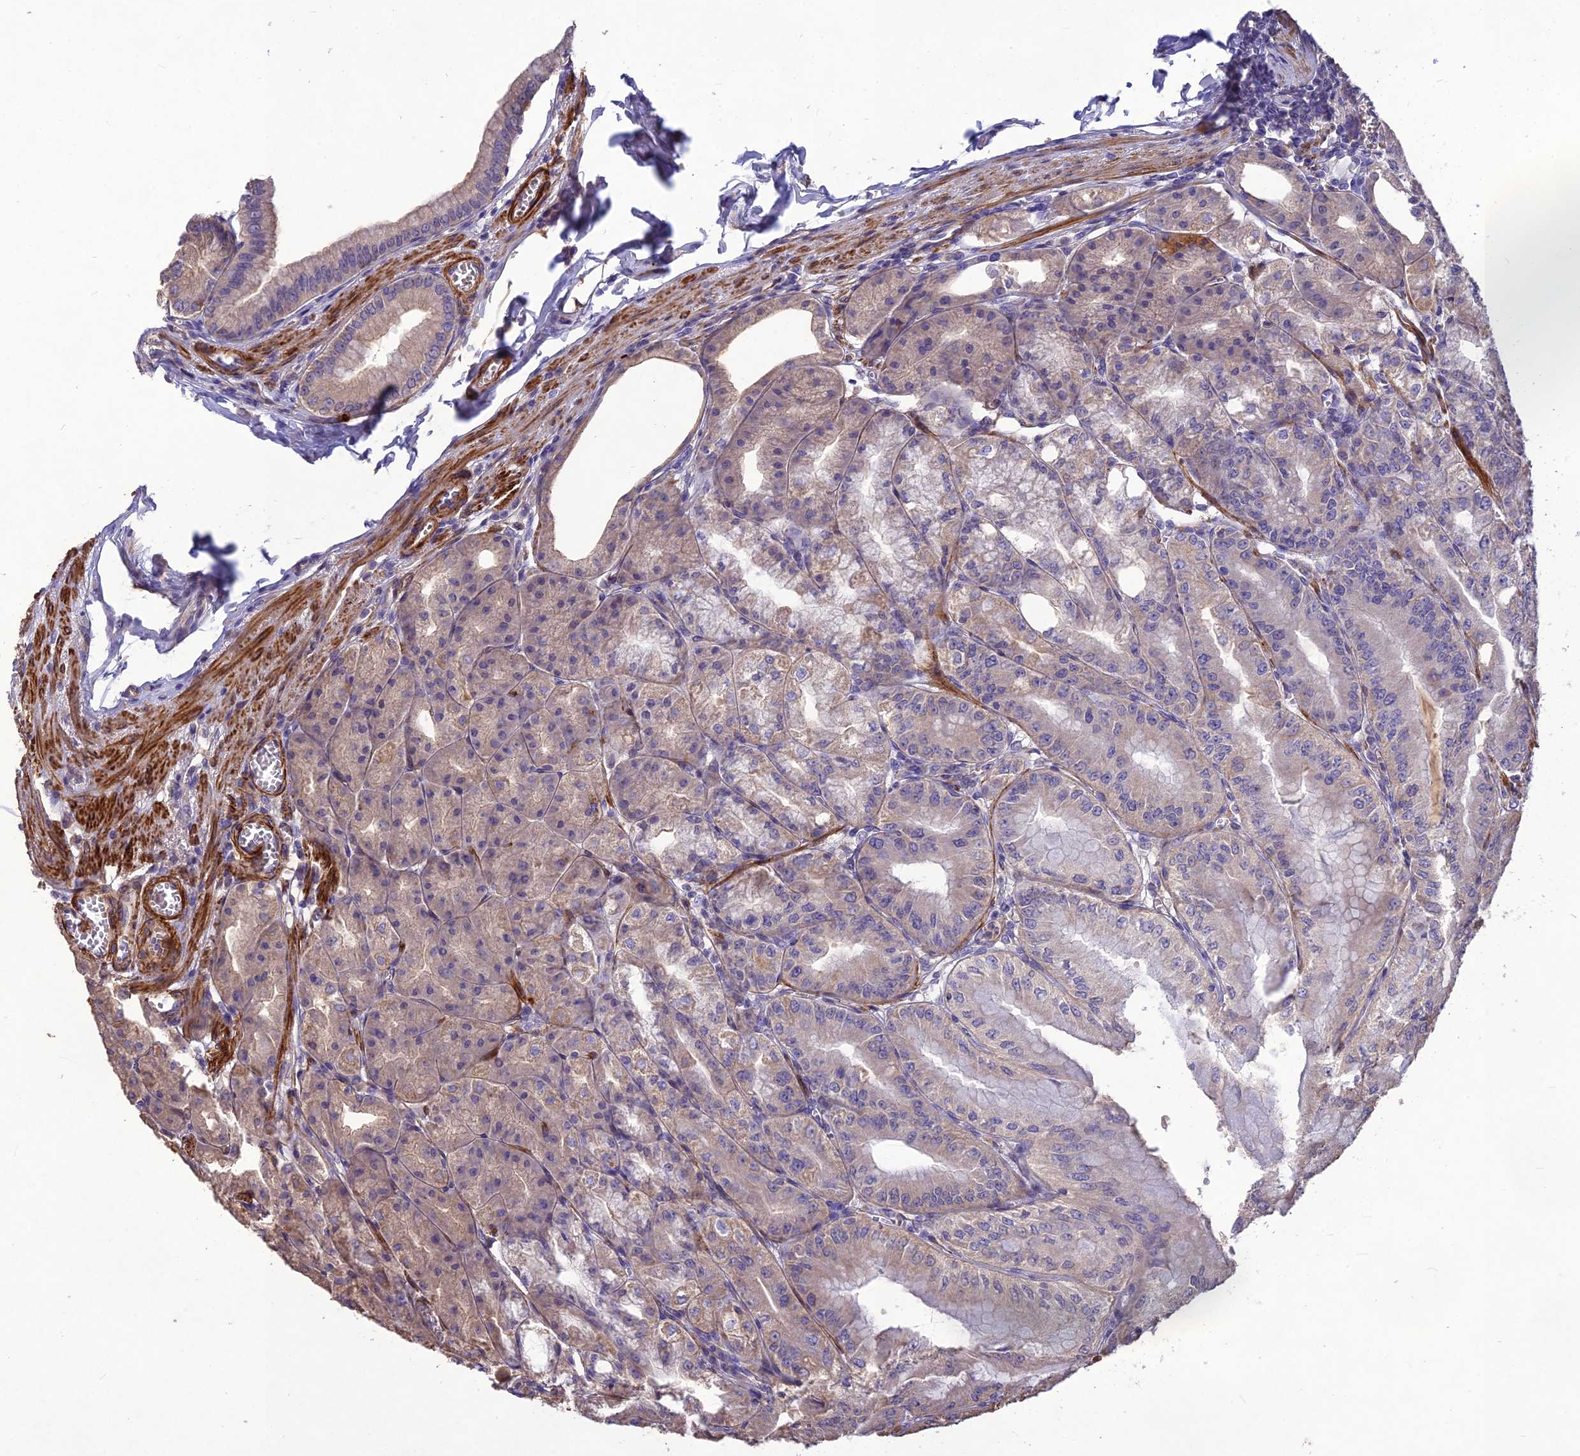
{"staining": {"intensity": "moderate", "quantity": "<25%", "location": "cytoplasmic/membranous,nuclear"}, "tissue": "stomach", "cell_type": "Glandular cells", "image_type": "normal", "snomed": [{"axis": "morphology", "description": "Normal tissue, NOS"}, {"axis": "topography", "description": "Stomach, upper"}, {"axis": "topography", "description": "Stomach, lower"}], "caption": "IHC micrograph of normal stomach stained for a protein (brown), which shows low levels of moderate cytoplasmic/membranous,nuclear positivity in approximately <25% of glandular cells.", "gene": "CLUH", "patient": {"sex": "male", "age": 71}}